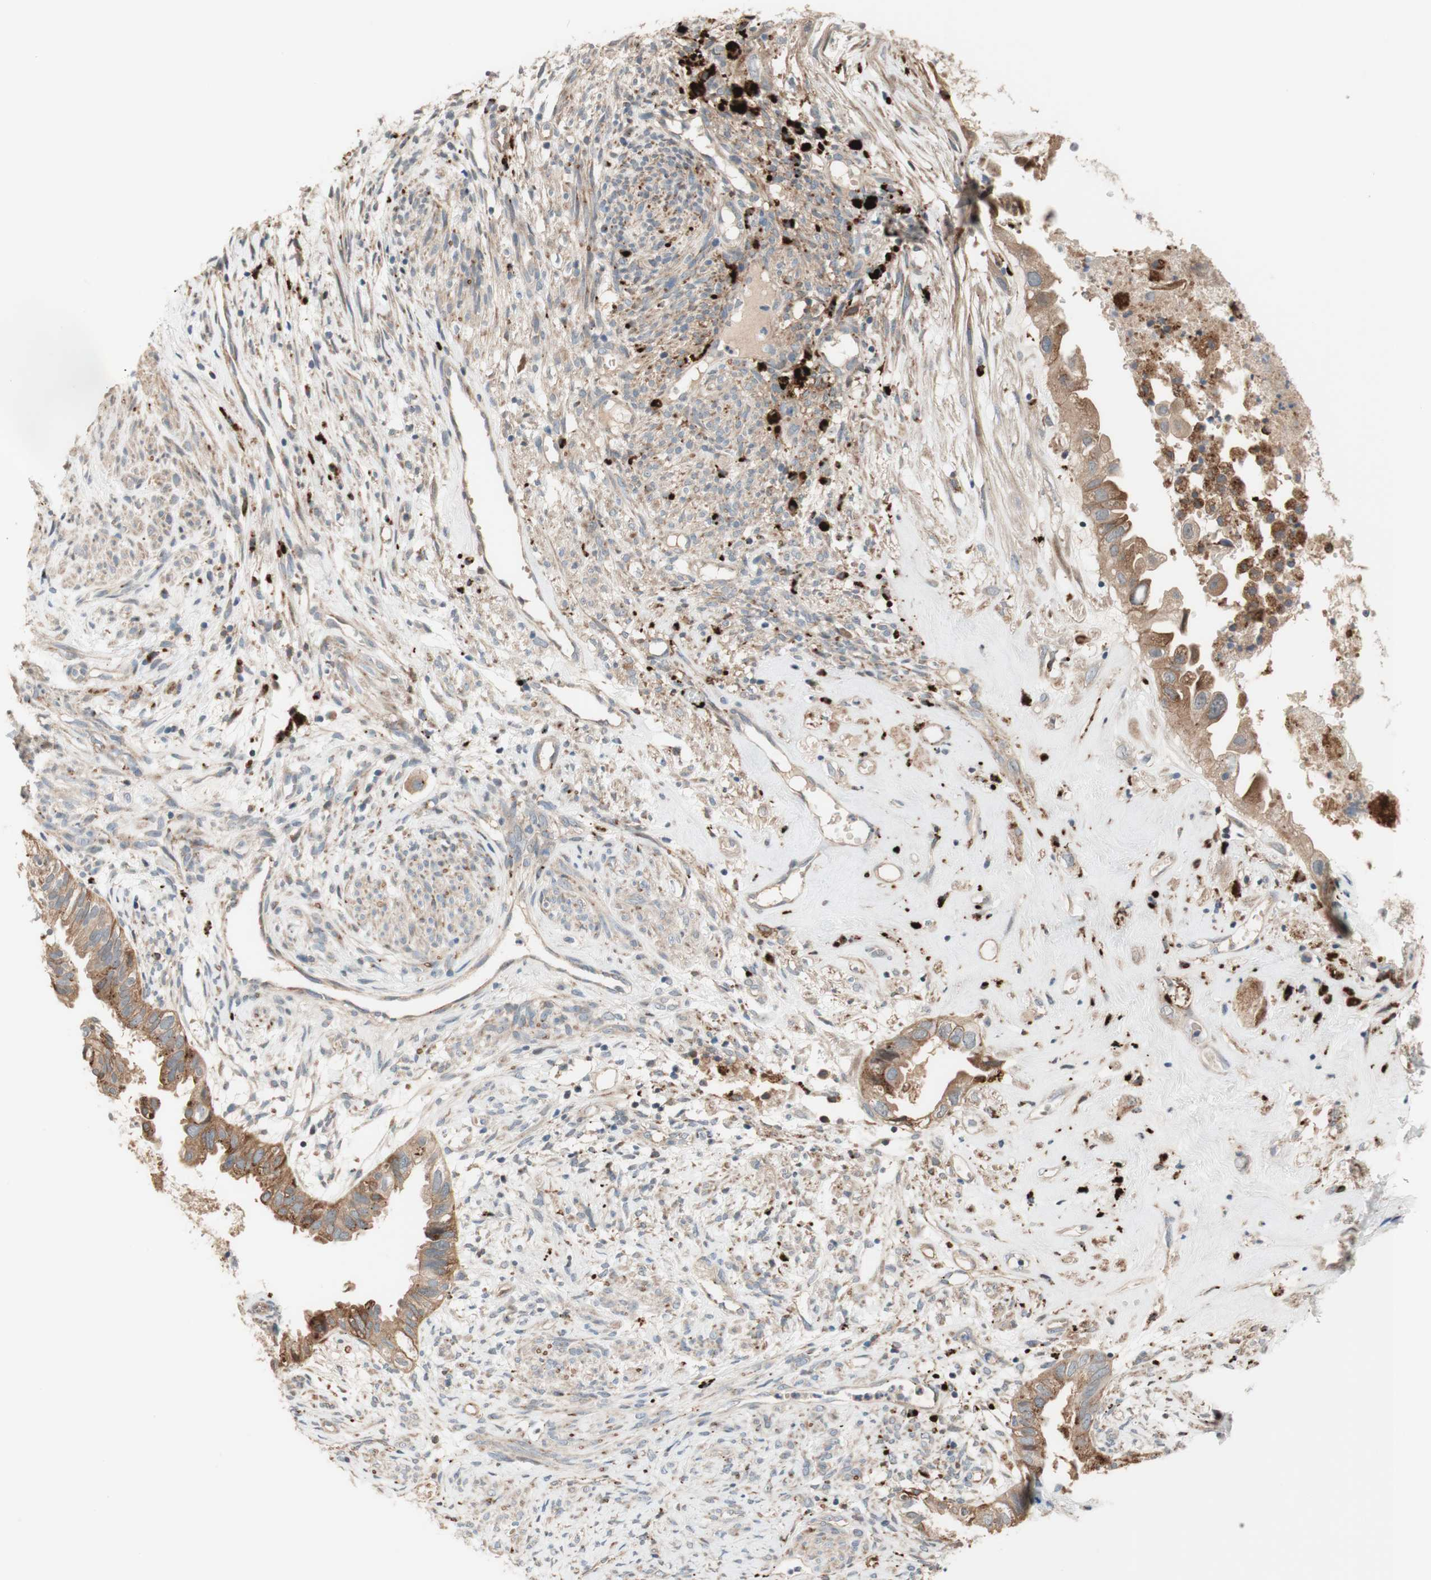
{"staining": {"intensity": "weak", "quantity": ">75%", "location": "cytoplasmic/membranous"}, "tissue": "cervical cancer", "cell_type": "Tumor cells", "image_type": "cancer", "snomed": [{"axis": "morphology", "description": "Normal tissue, NOS"}, {"axis": "morphology", "description": "Adenocarcinoma, NOS"}, {"axis": "topography", "description": "Cervix"}, {"axis": "topography", "description": "Endometrium"}], "caption": "A brown stain highlights weak cytoplasmic/membranous expression of a protein in adenocarcinoma (cervical) tumor cells. (Stains: DAB (3,3'-diaminobenzidine) in brown, nuclei in blue, Microscopy: brightfield microscopy at high magnification).", "gene": "PTPN21", "patient": {"sex": "female", "age": 86}}